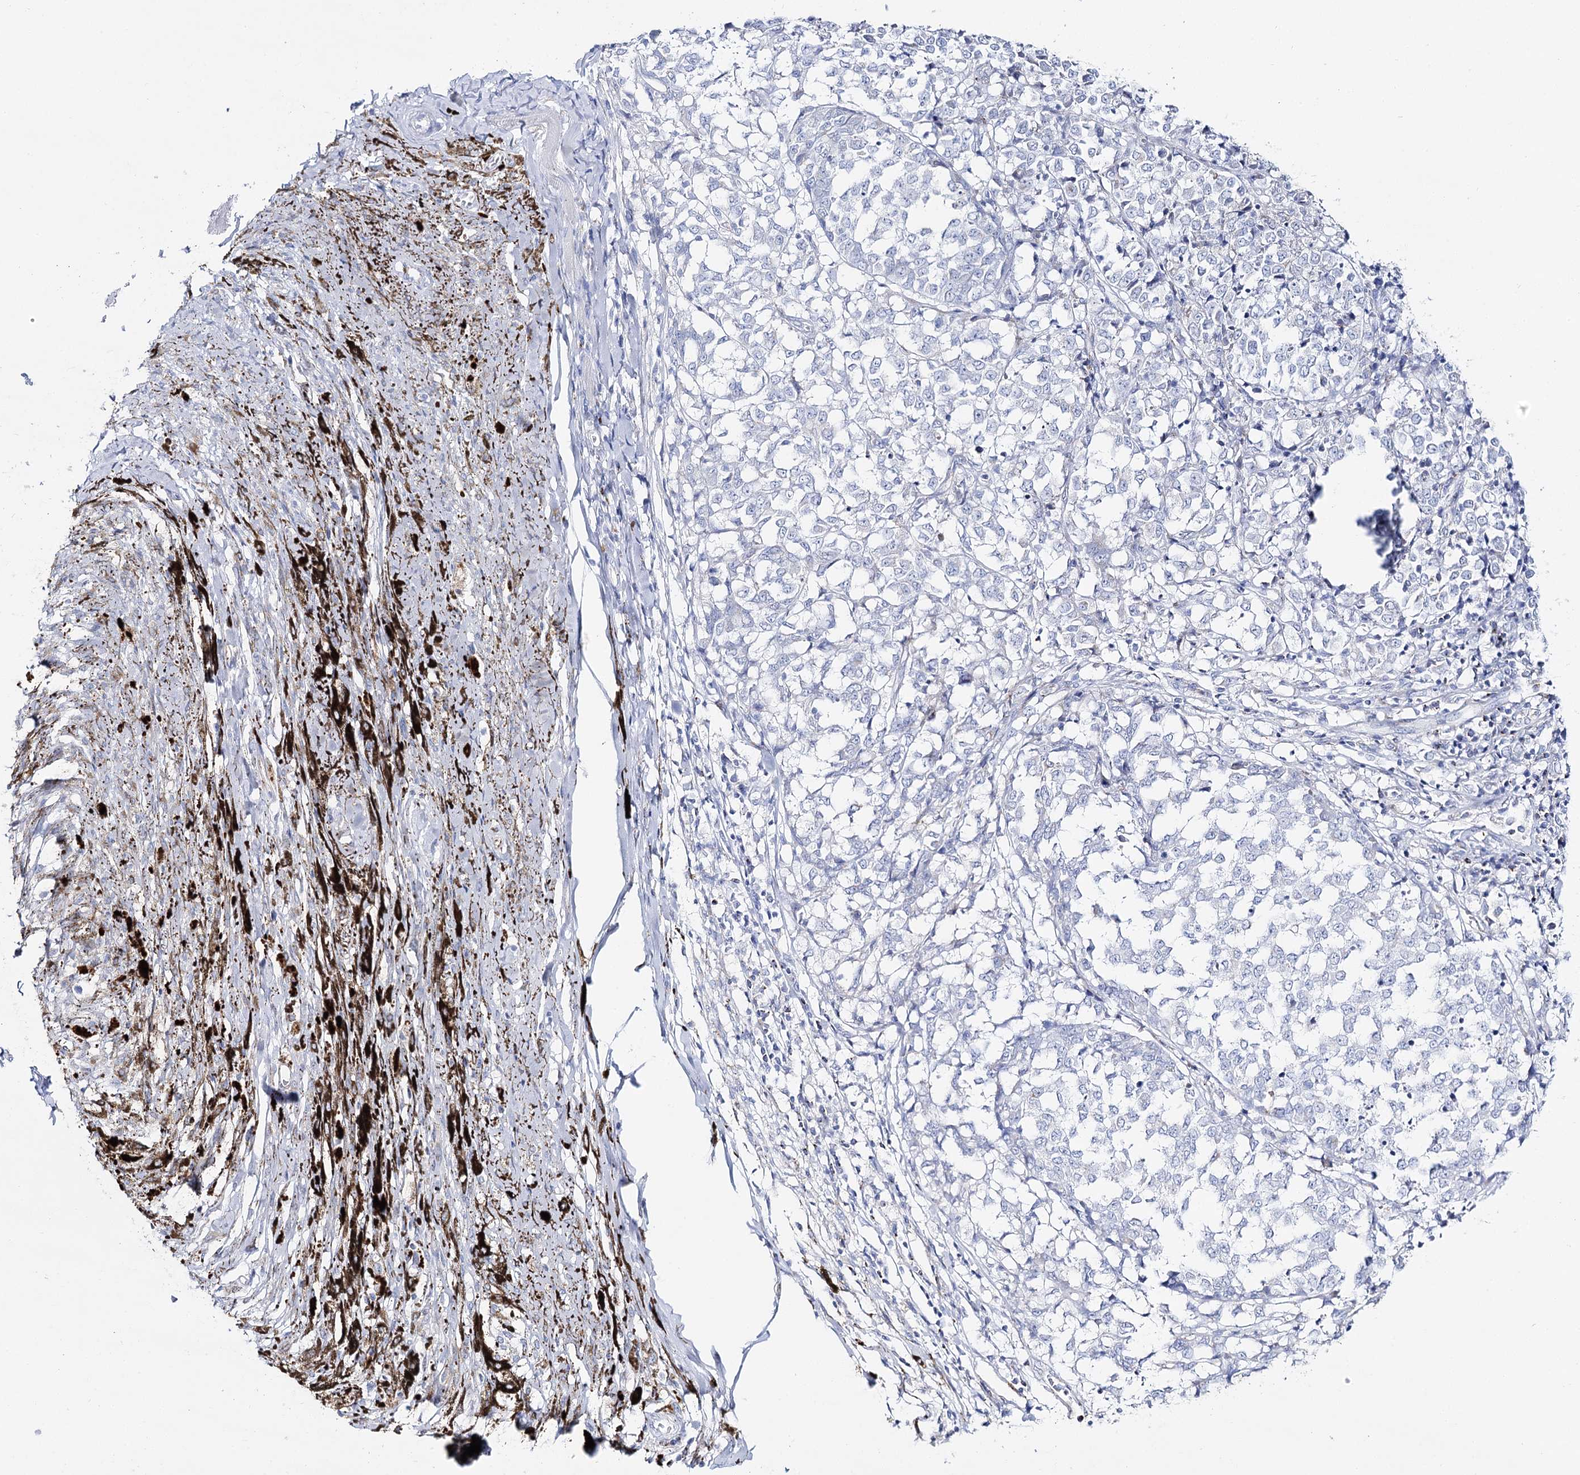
{"staining": {"intensity": "negative", "quantity": "none", "location": "none"}, "tissue": "melanoma", "cell_type": "Tumor cells", "image_type": "cancer", "snomed": [{"axis": "morphology", "description": "Malignant melanoma, NOS"}, {"axis": "topography", "description": "Skin"}], "caption": "The micrograph displays no staining of tumor cells in malignant melanoma.", "gene": "SLC3A1", "patient": {"sex": "female", "age": 72}}